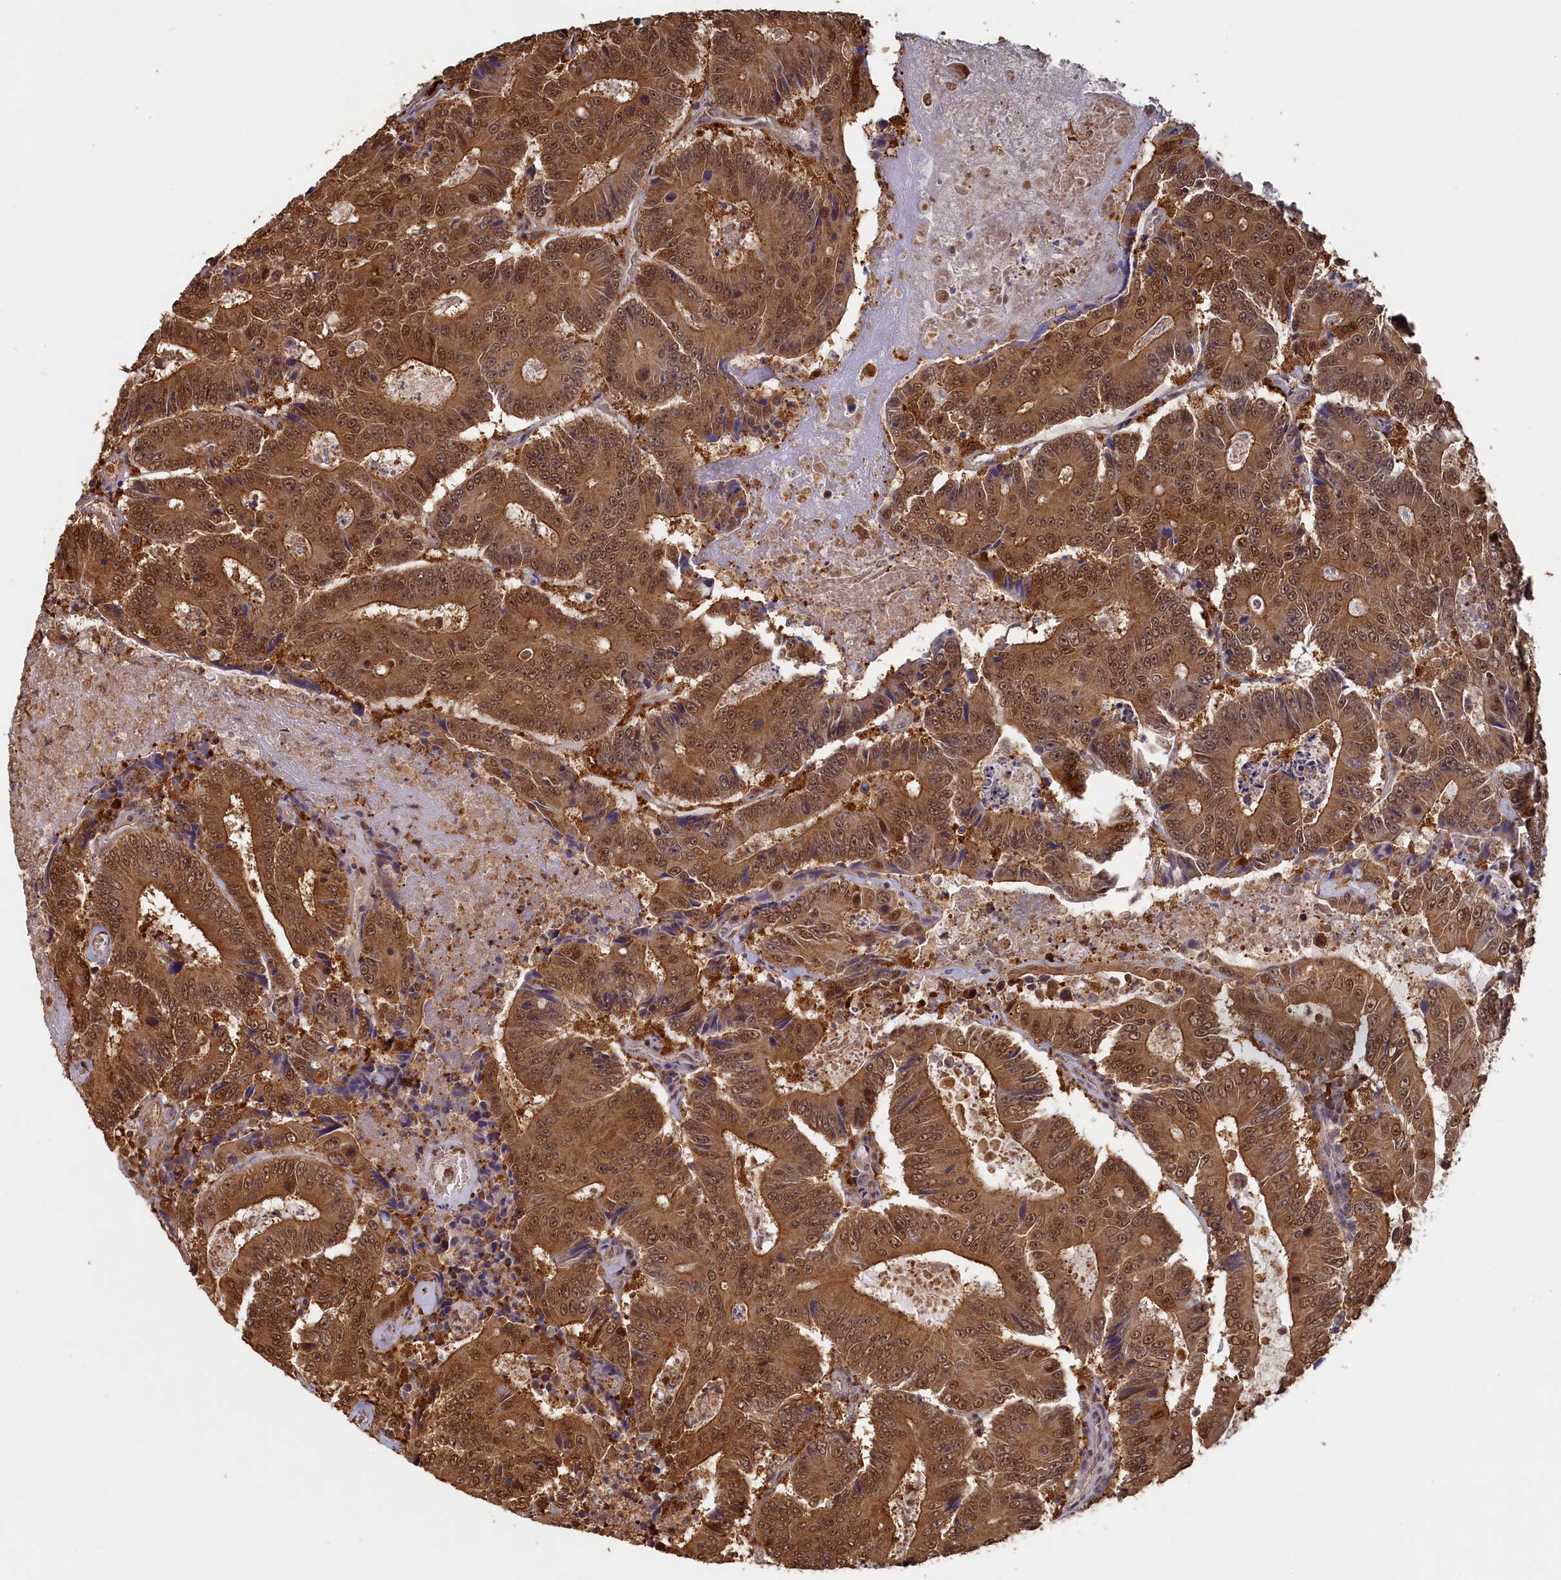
{"staining": {"intensity": "strong", "quantity": ">75%", "location": "cytoplasmic/membranous,nuclear"}, "tissue": "colorectal cancer", "cell_type": "Tumor cells", "image_type": "cancer", "snomed": [{"axis": "morphology", "description": "Adenocarcinoma, NOS"}, {"axis": "topography", "description": "Colon"}], "caption": "Brown immunohistochemical staining in adenocarcinoma (colorectal) exhibits strong cytoplasmic/membranous and nuclear staining in approximately >75% of tumor cells.", "gene": "UCHL3", "patient": {"sex": "male", "age": 83}}